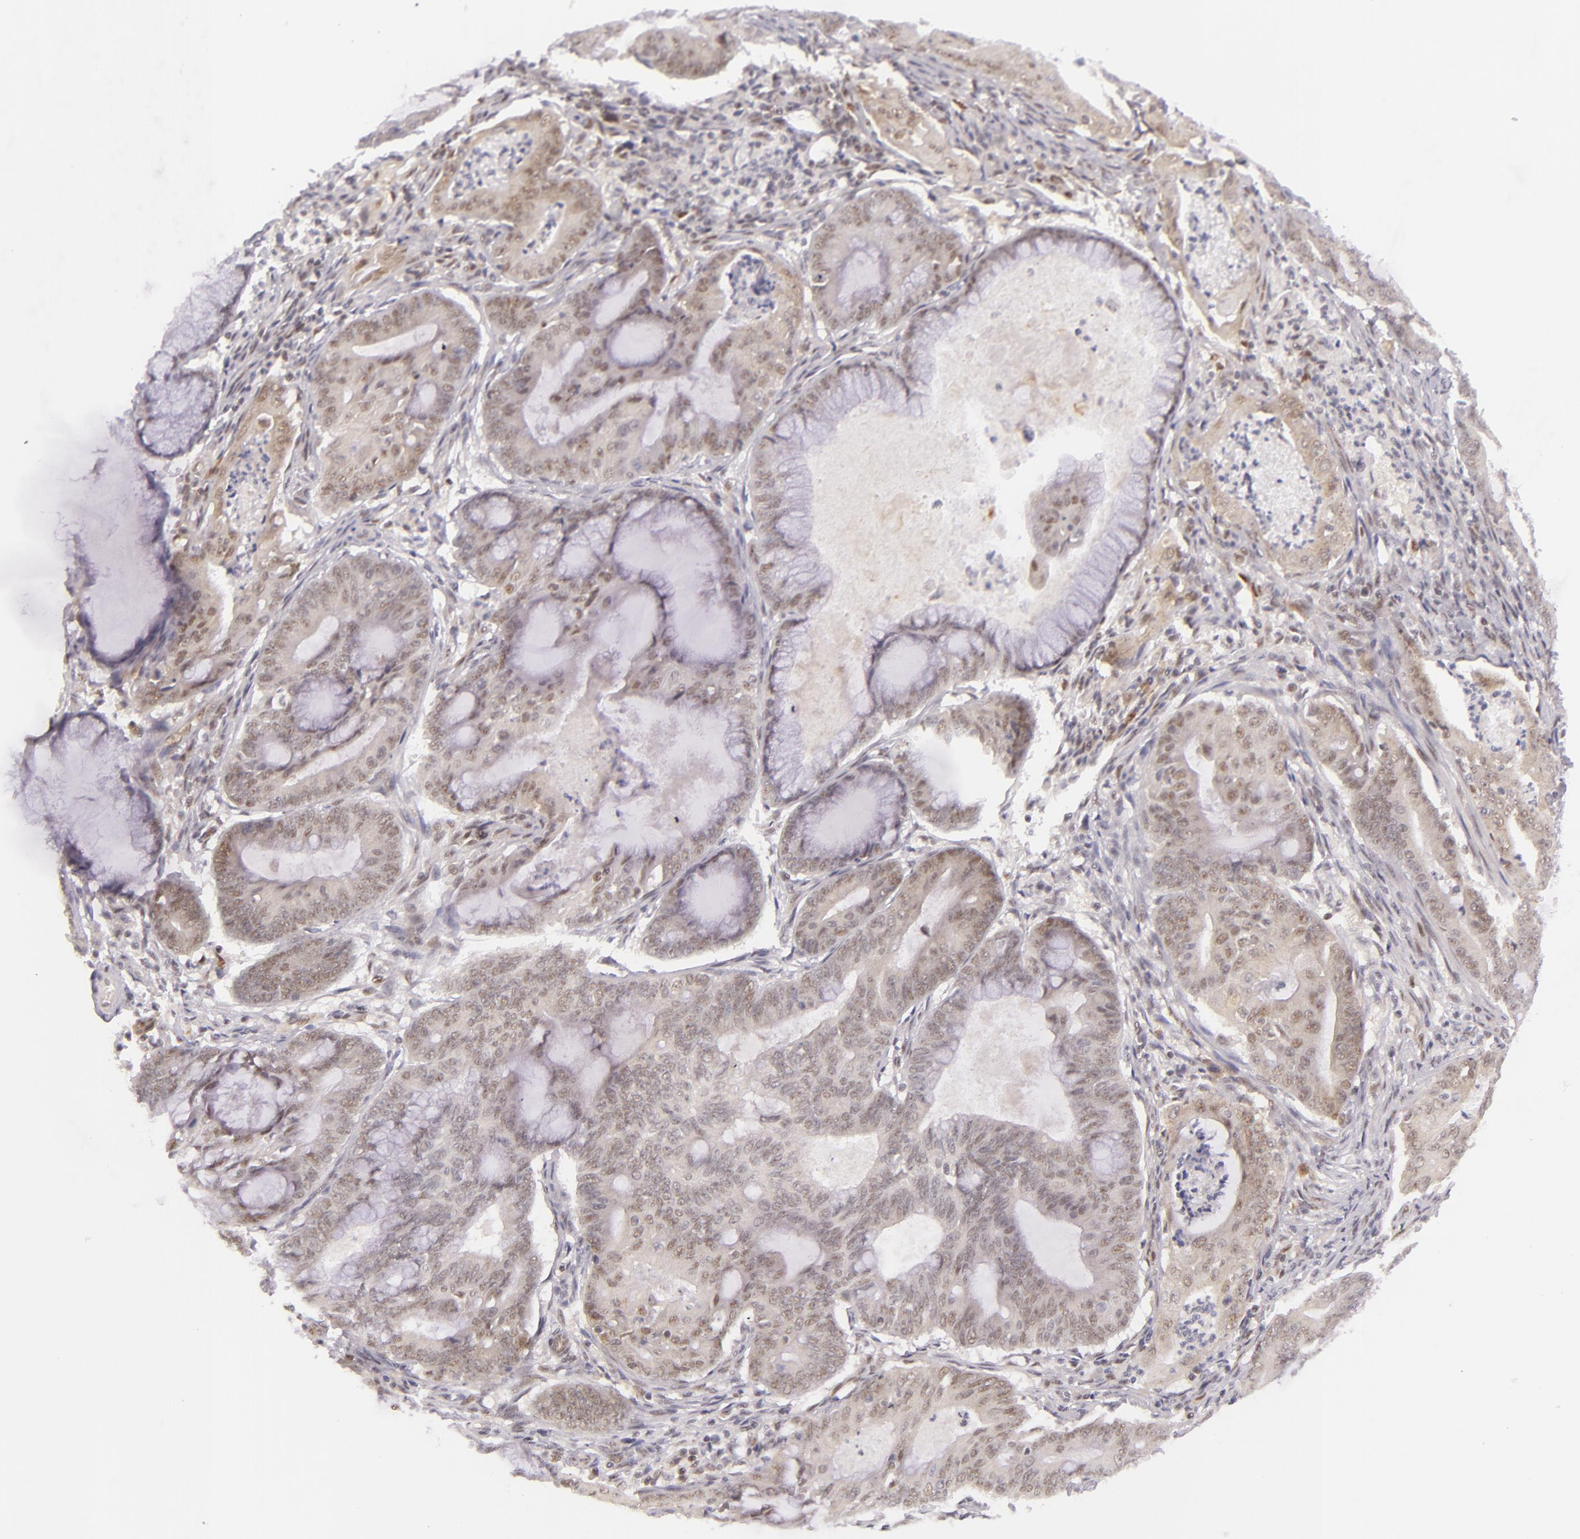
{"staining": {"intensity": "weak", "quantity": "25%-75%", "location": "cytoplasmic/membranous,nuclear"}, "tissue": "endometrial cancer", "cell_type": "Tumor cells", "image_type": "cancer", "snomed": [{"axis": "morphology", "description": "Adenocarcinoma, NOS"}, {"axis": "topography", "description": "Endometrium"}], "caption": "About 25%-75% of tumor cells in human endometrial cancer (adenocarcinoma) exhibit weak cytoplasmic/membranous and nuclear protein expression as visualized by brown immunohistochemical staining.", "gene": "BCL3", "patient": {"sex": "female", "age": 63}}